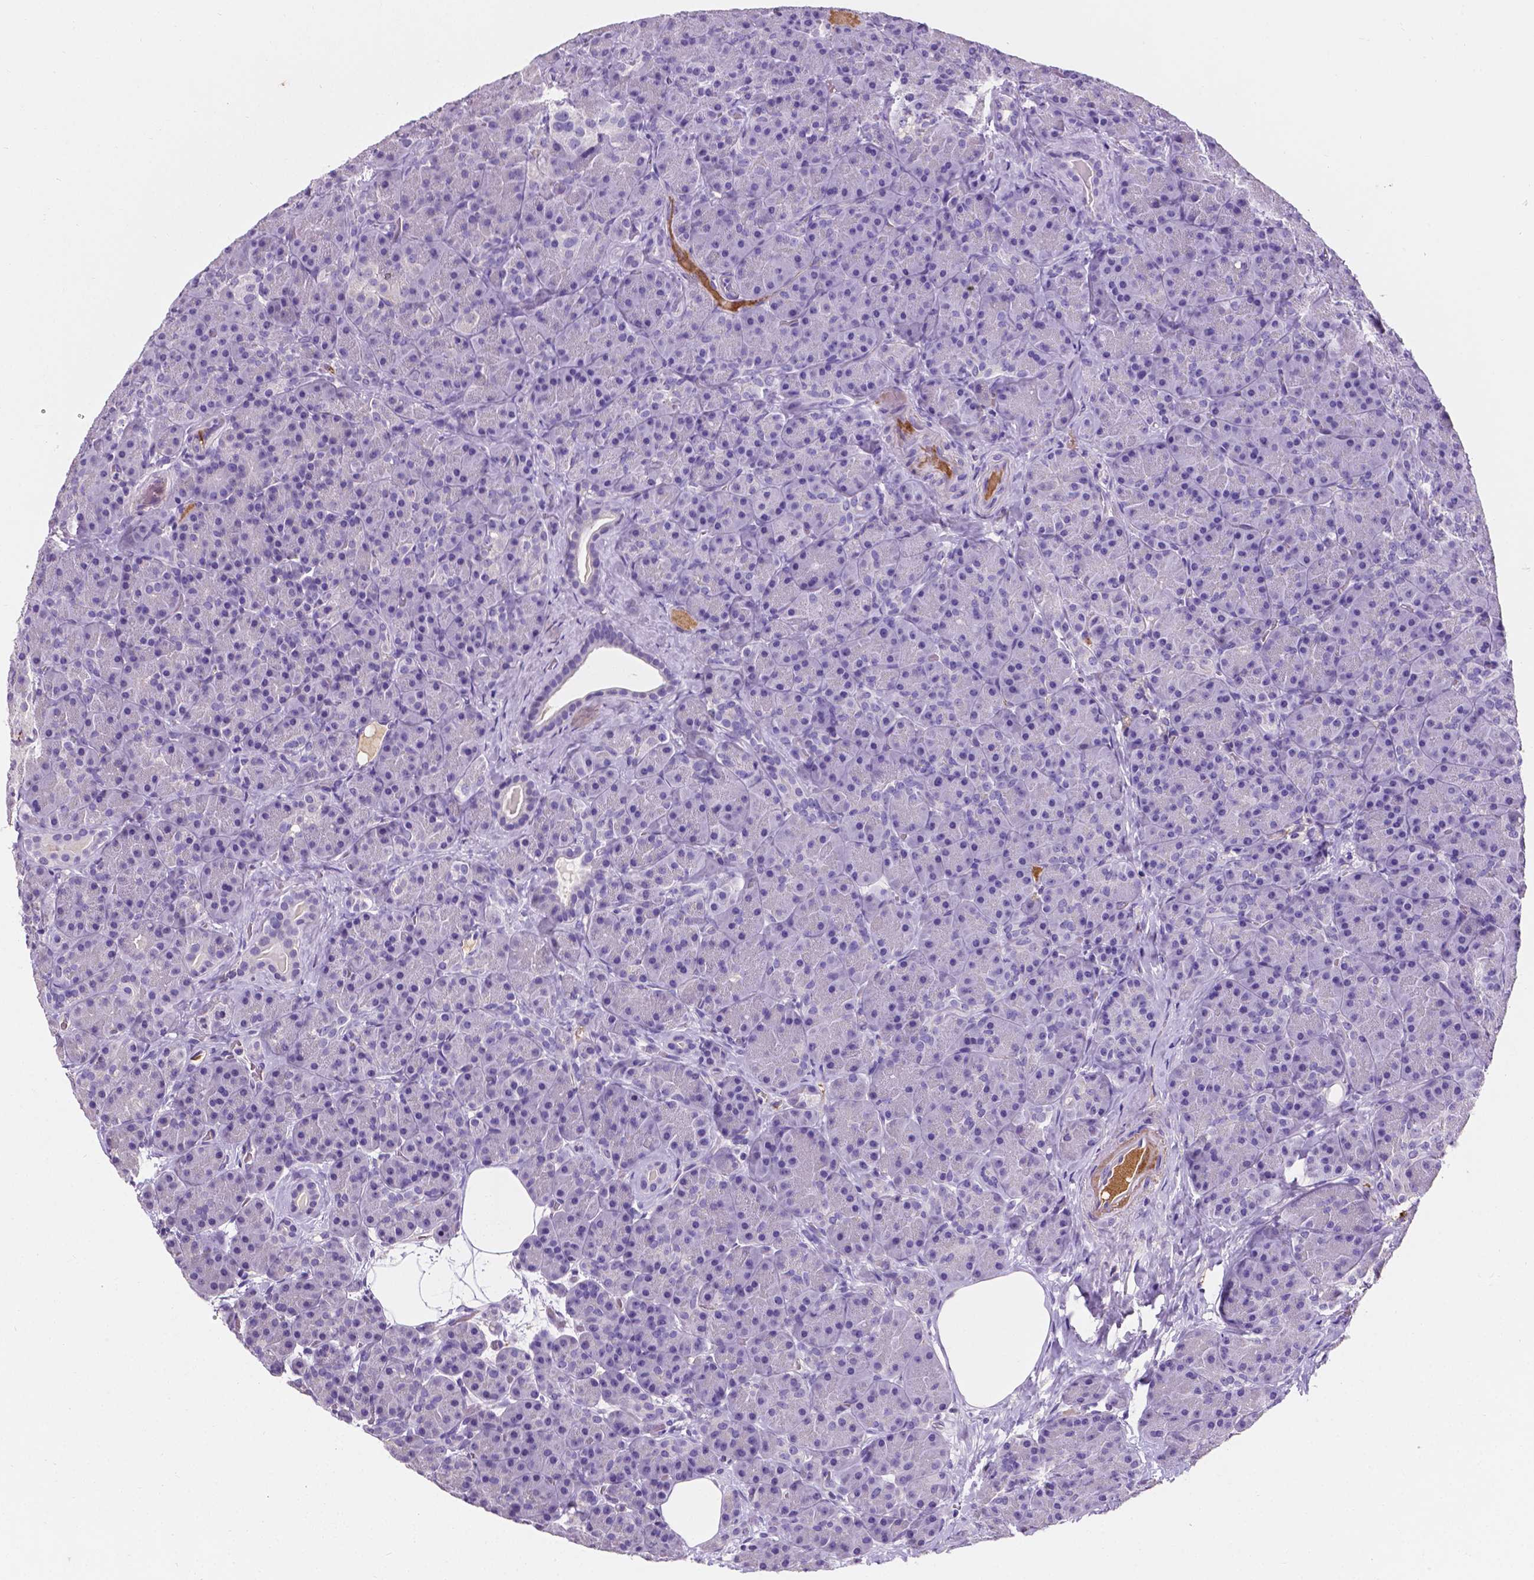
{"staining": {"intensity": "negative", "quantity": "none", "location": "none"}, "tissue": "pancreas", "cell_type": "Exocrine glandular cells", "image_type": "normal", "snomed": [{"axis": "morphology", "description": "Normal tissue, NOS"}, {"axis": "topography", "description": "Pancreas"}], "caption": "Immunohistochemistry (IHC) histopathology image of benign pancreas: pancreas stained with DAB (3,3'-diaminobenzidine) shows no significant protein positivity in exocrine glandular cells. (Stains: DAB (3,3'-diaminobenzidine) IHC with hematoxylin counter stain, Microscopy: brightfield microscopy at high magnification).", "gene": "APOE", "patient": {"sex": "male", "age": 57}}